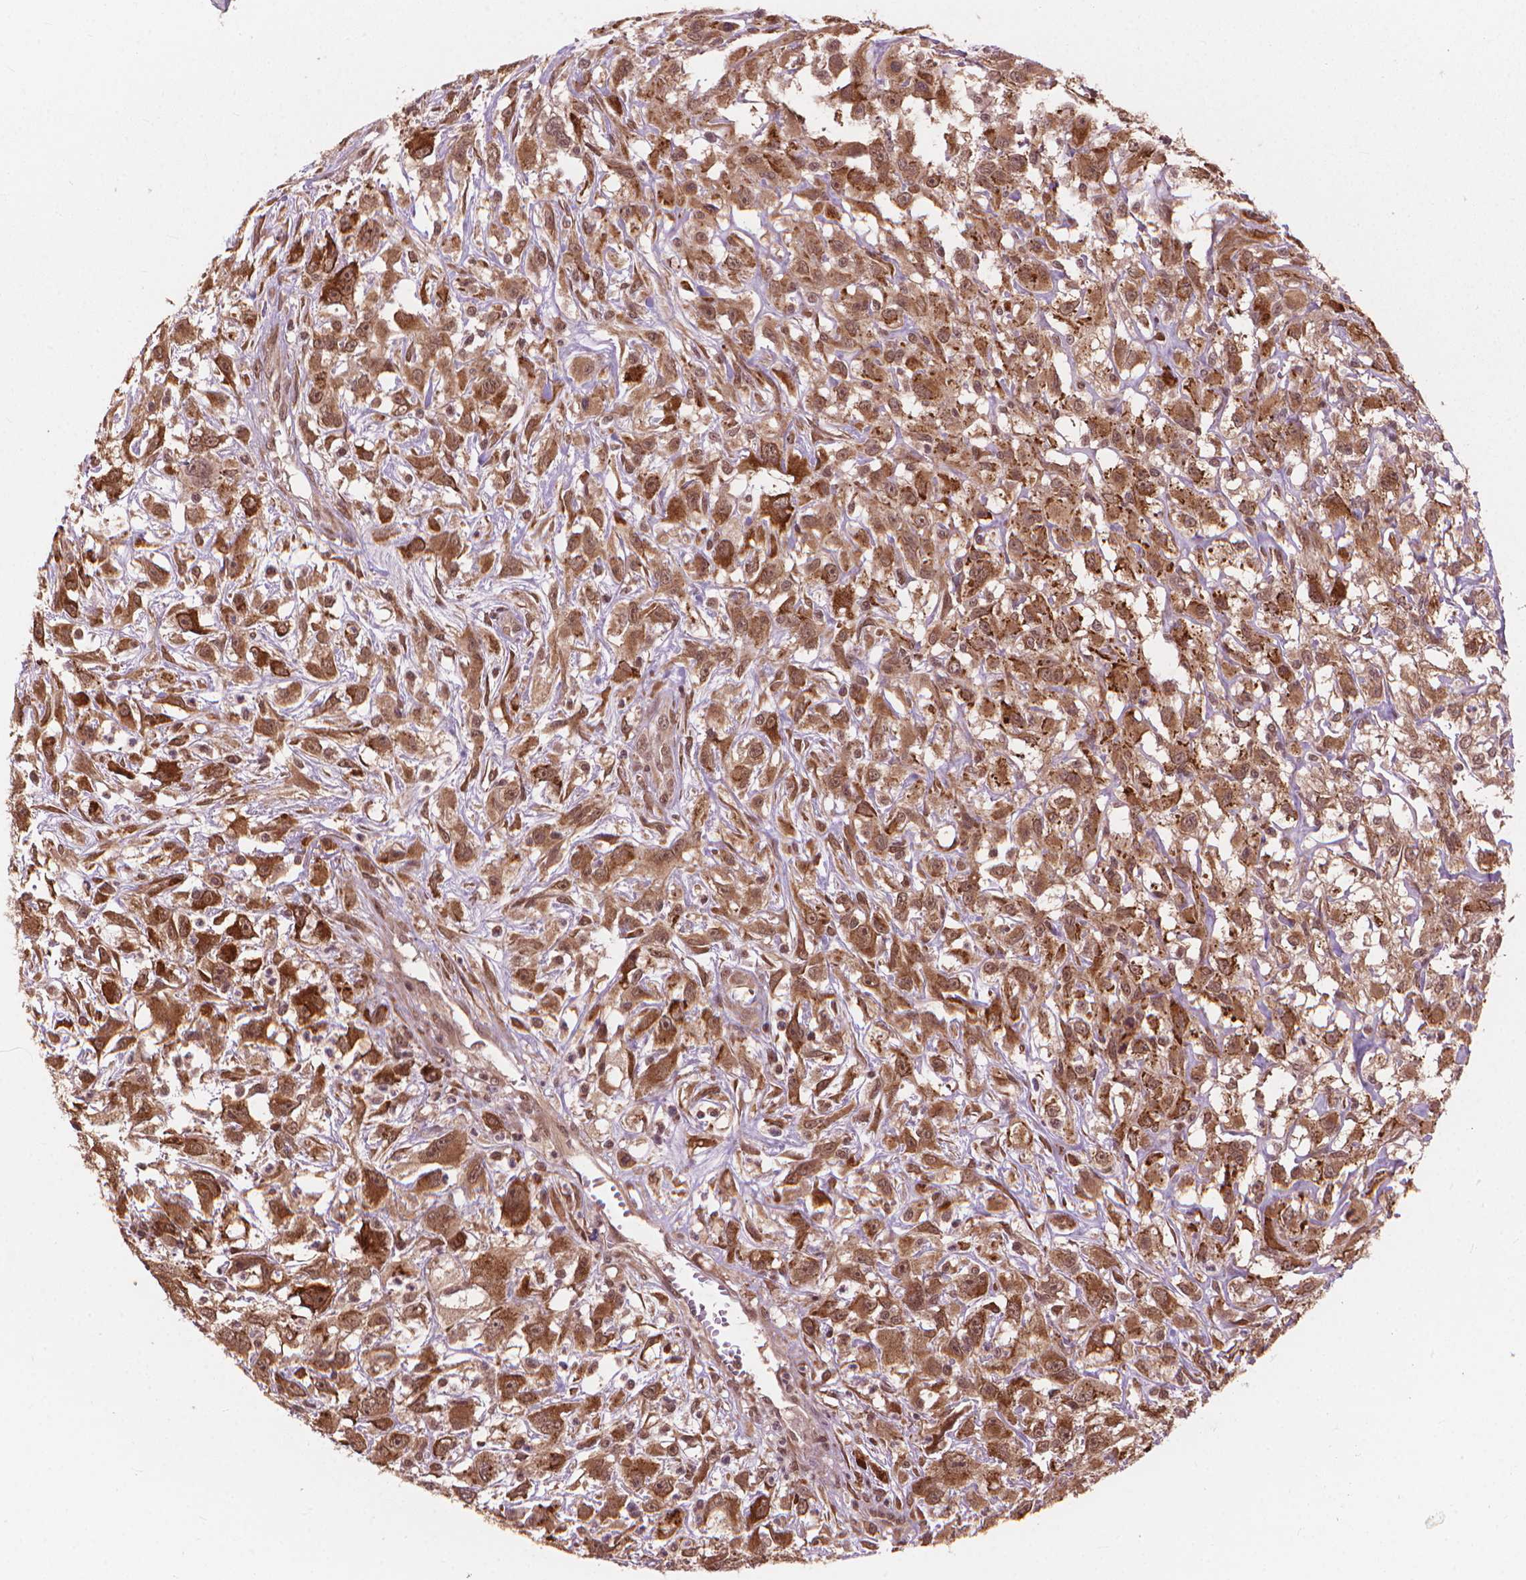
{"staining": {"intensity": "moderate", "quantity": ">75%", "location": "cytoplasmic/membranous,nuclear"}, "tissue": "head and neck cancer", "cell_type": "Tumor cells", "image_type": "cancer", "snomed": [{"axis": "morphology", "description": "Squamous cell carcinoma, NOS"}, {"axis": "morphology", "description": "Squamous cell carcinoma, metastatic, NOS"}, {"axis": "topography", "description": "Oral tissue"}, {"axis": "topography", "description": "Head-Neck"}], "caption": "Head and neck cancer (squamous cell carcinoma) was stained to show a protein in brown. There is medium levels of moderate cytoplasmic/membranous and nuclear positivity in approximately >75% of tumor cells. The staining is performed using DAB (3,3'-diaminobenzidine) brown chromogen to label protein expression. The nuclei are counter-stained blue using hematoxylin.", "gene": "SSU72", "patient": {"sex": "female", "age": 85}}